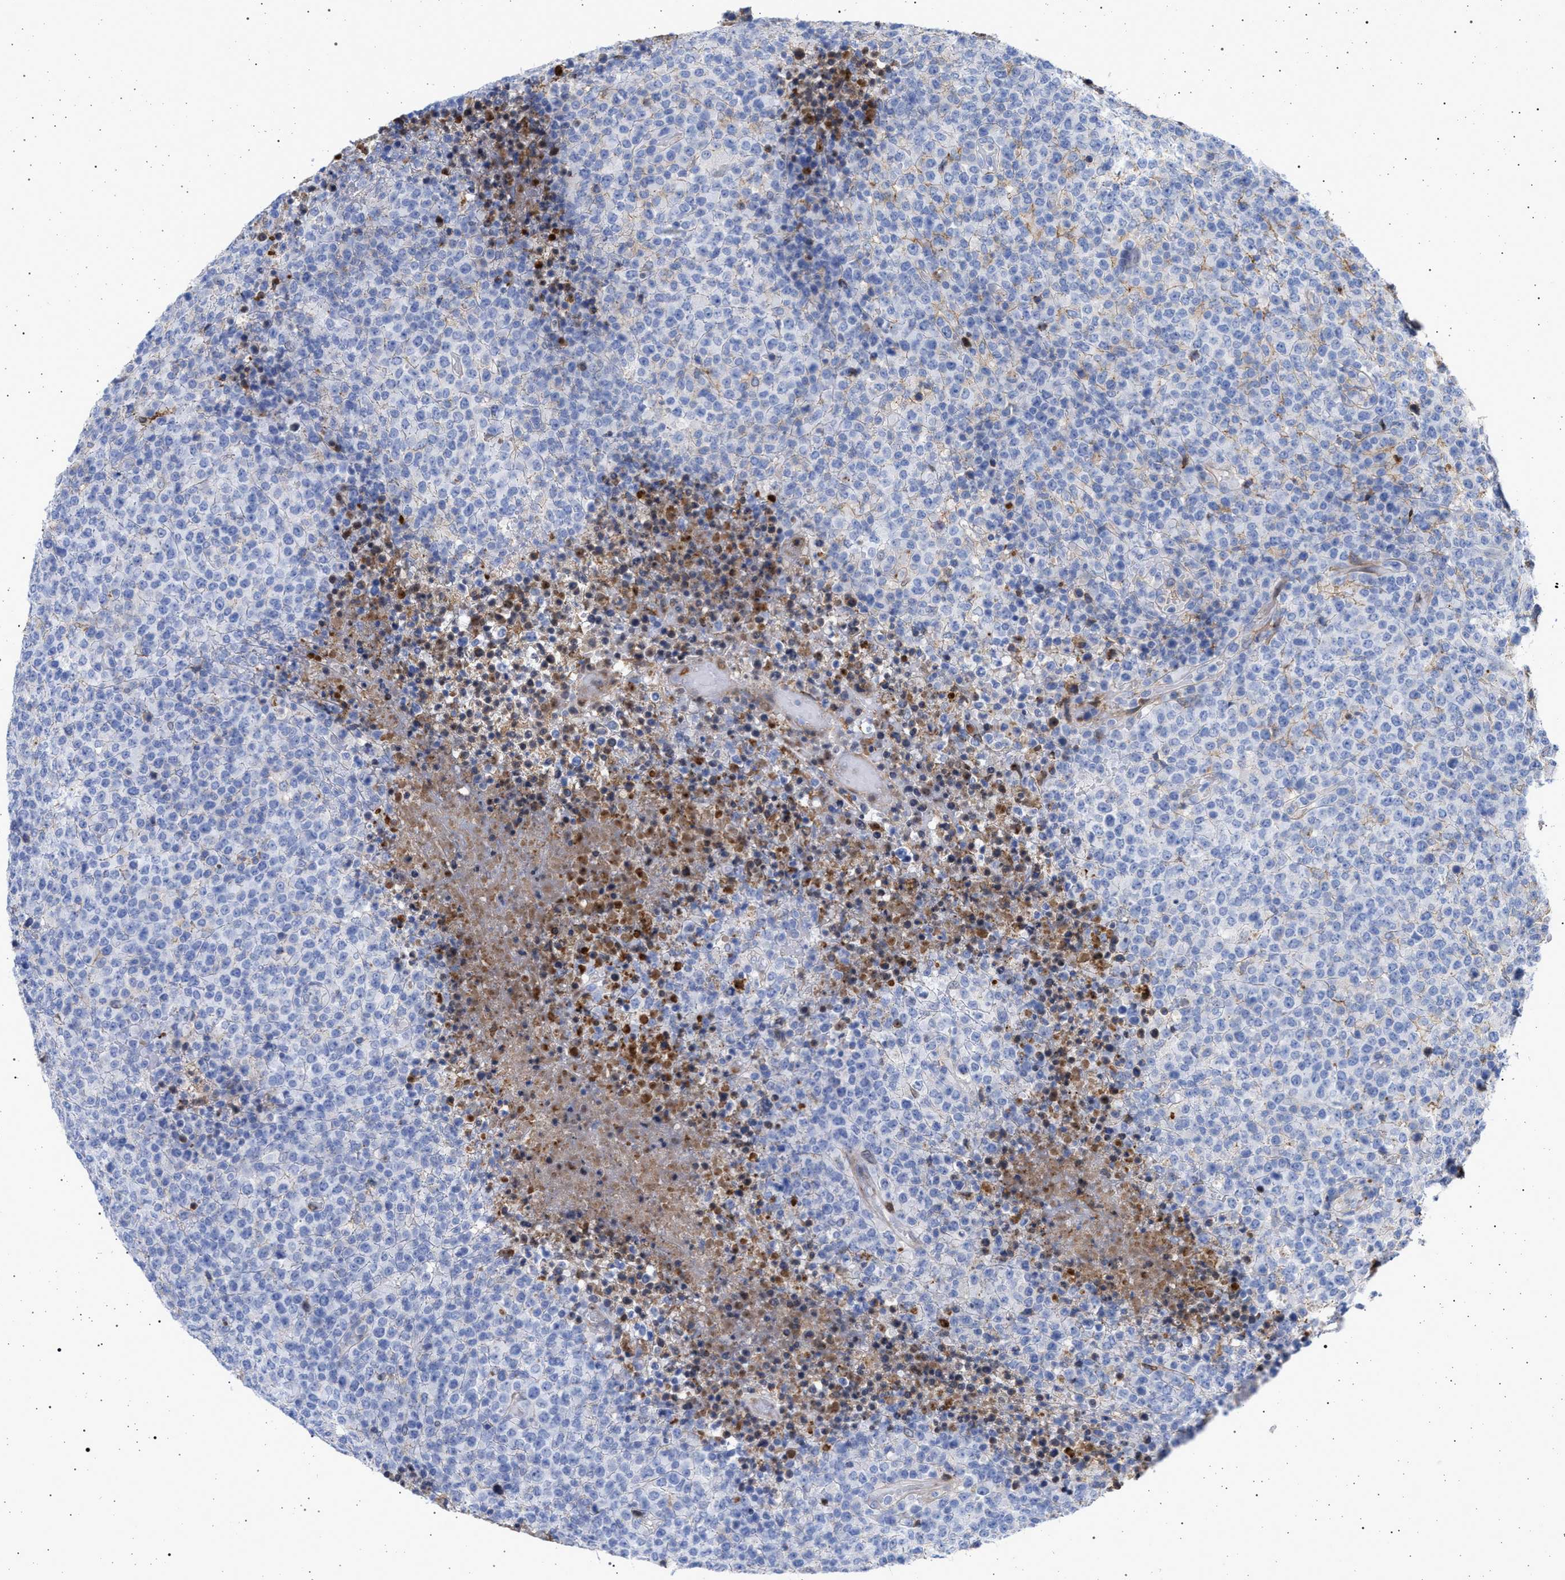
{"staining": {"intensity": "negative", "quantity": "none", "location": "none"}, "tissue": "lymphoma", "cell_type": "Tumor cells", "image_type": "cancer", "snomed": [{"axis": "morphology", "description": "Malignant lymphoma, non-Hodgkin's type, High grade"}, {"axis": "topography", "description": "Lymph node"}], "caption": "The photomicrograph reveals no significant staining in tumor cells of lymphoma.", "gene": "PLG", "patient": {"sex": "male", "age": 13}}